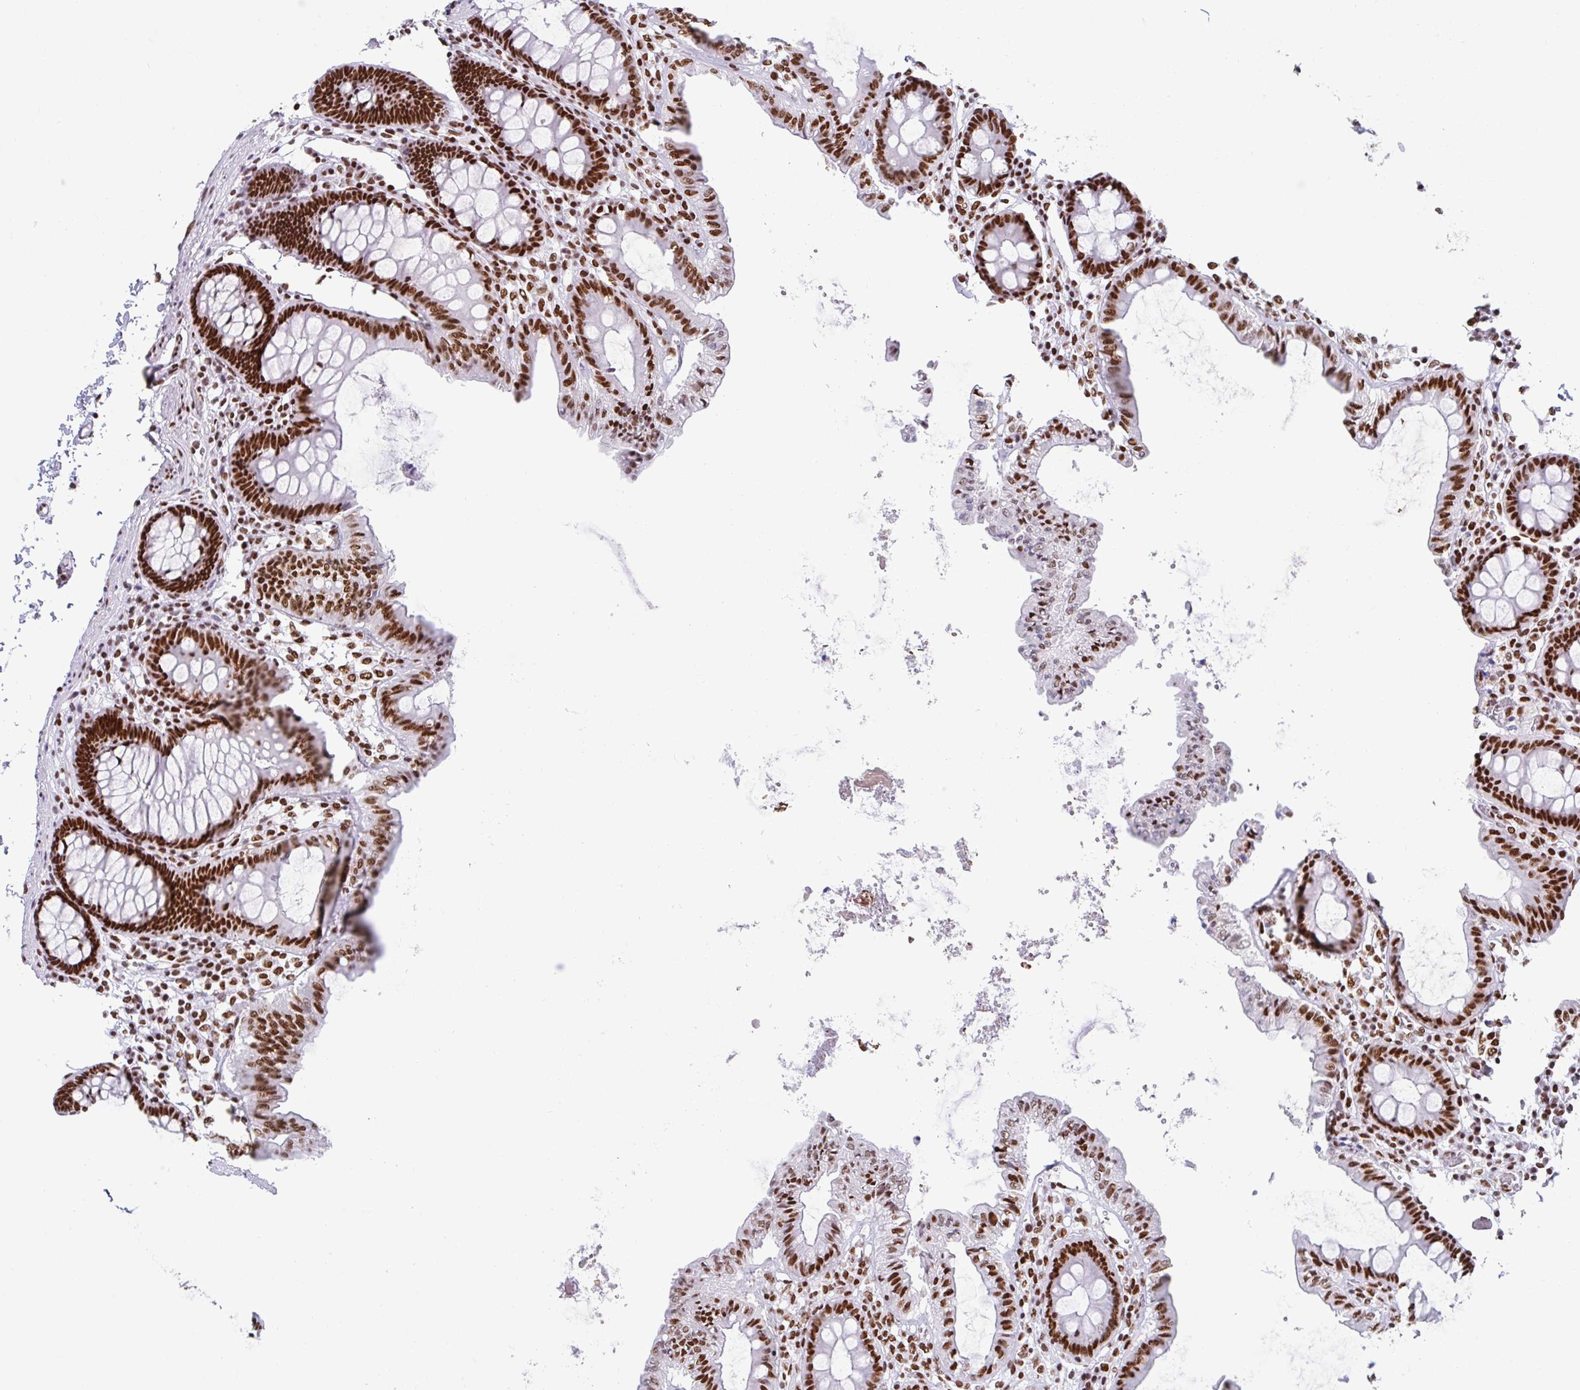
{"staining": {"intensity": "moderate", "quantity": ">75%", "location": "nuclear"}, "tissue": "colon", "cell_type": "Endothelial cells", "image_type": "normal", "snomed": [{"axis": "morphology", "description": "Normal tissue, NOS"}, {"axis": "topography", "description": "Colon"}, {"axis": "topography", "description": "Peripheral nerve tissue"}], "caption": "Protein positivity by immunohistochemistry (IHC) reveals moderate nuclear positivity in approximately >75% of endothelial cells in benign colon.", "gene": "KHDRBS1", "patient": {"sex": "male", "age": 84}}